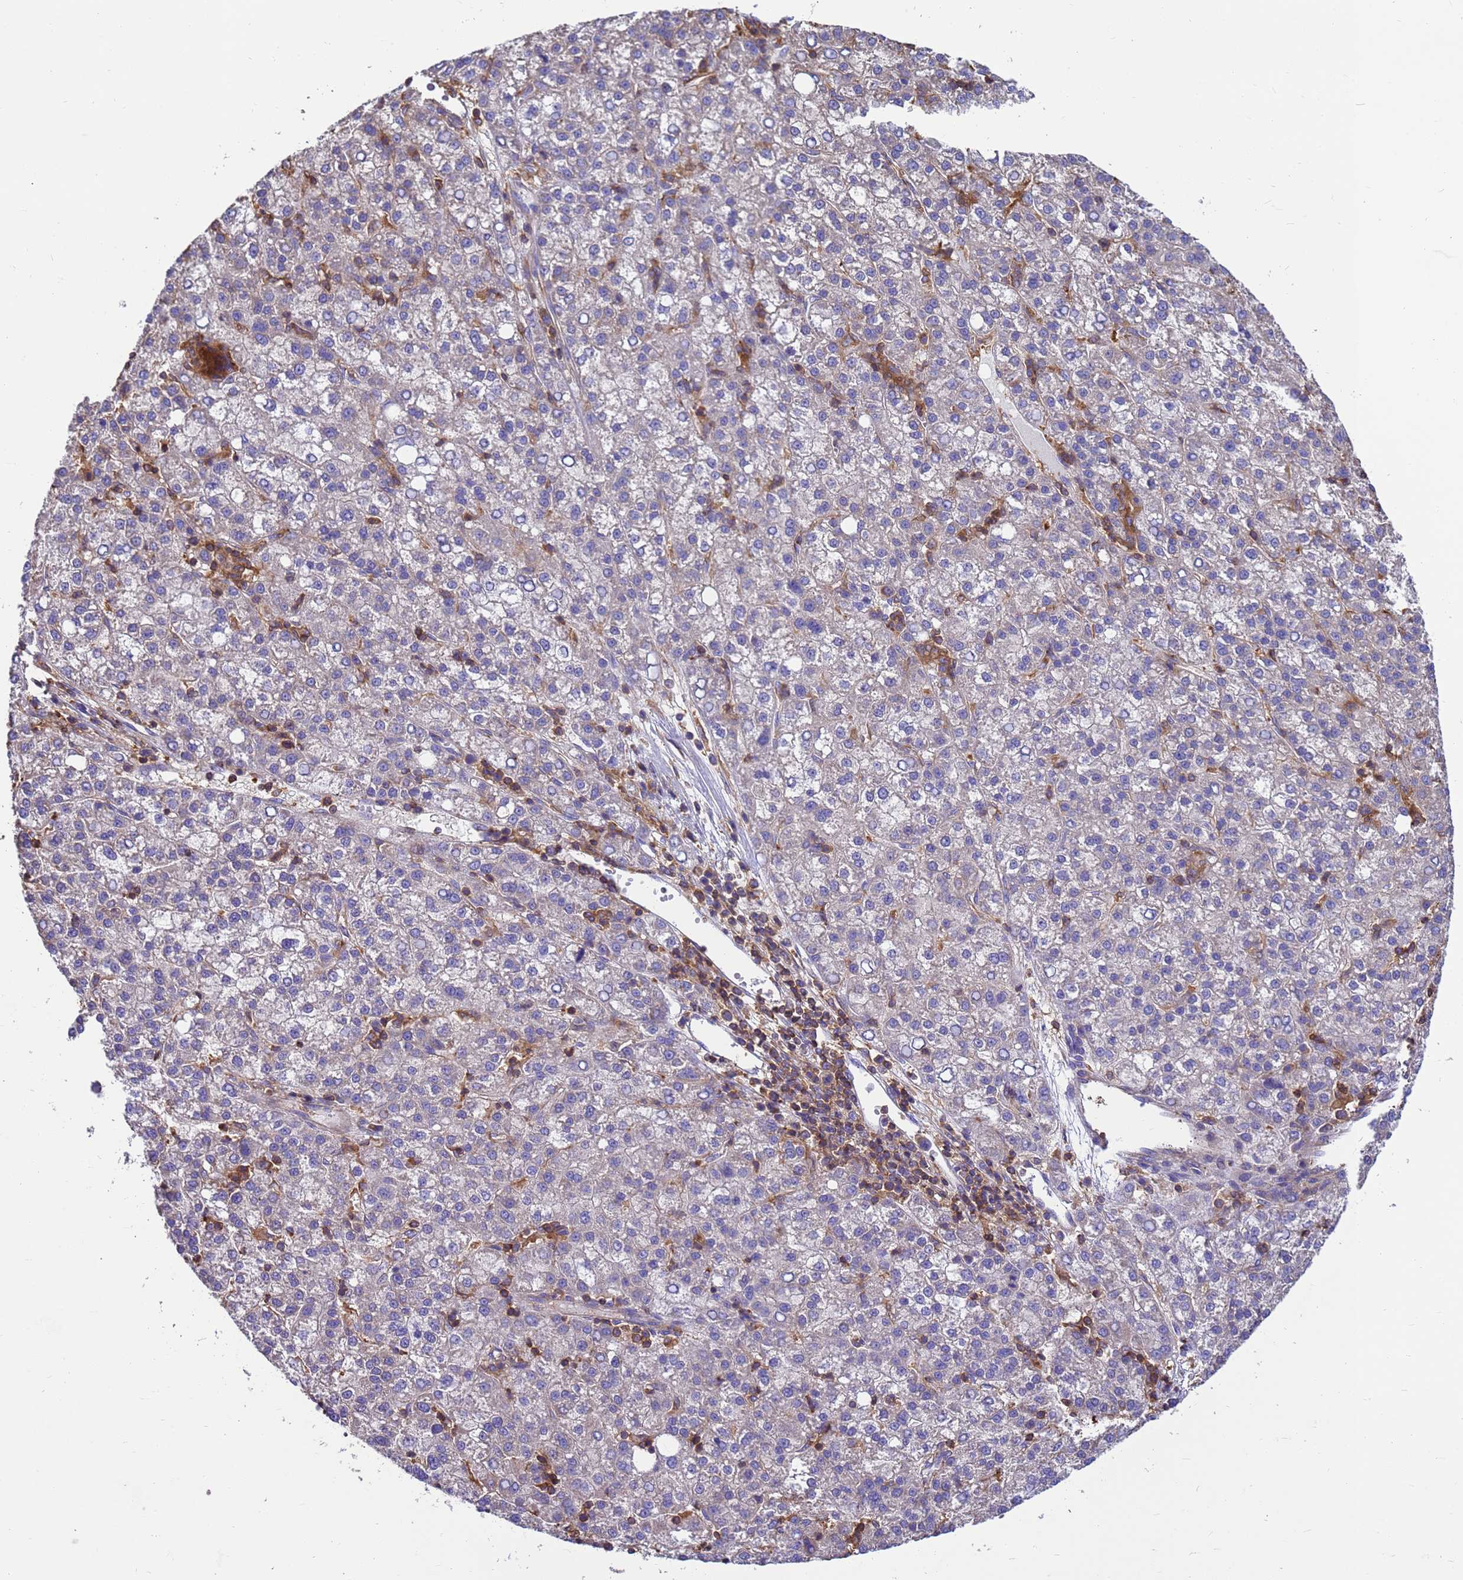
{"staining": {"intensity": "negative", "quantity": "none", "location": "none"}, "tissue": "liver cancer", "cell_type": "Tumor cells", "image_type": "cancer", "snomed": [{"axis": "morphology", "description": "Carcinoma, Hepatocellular, NOS"}, {"axis": "topography", "description": "Liver"}], "caption": "Protein analysis of liver cancer demonstrates no significant positivity in tumor cells. (Stains: DAB immunohistochemistry with hematoxylin counter stain, Microscopy: brightfield microscopy at high magnification).", "gene": "ZNF235", "patient": {"sex": "female", "age": 58}}